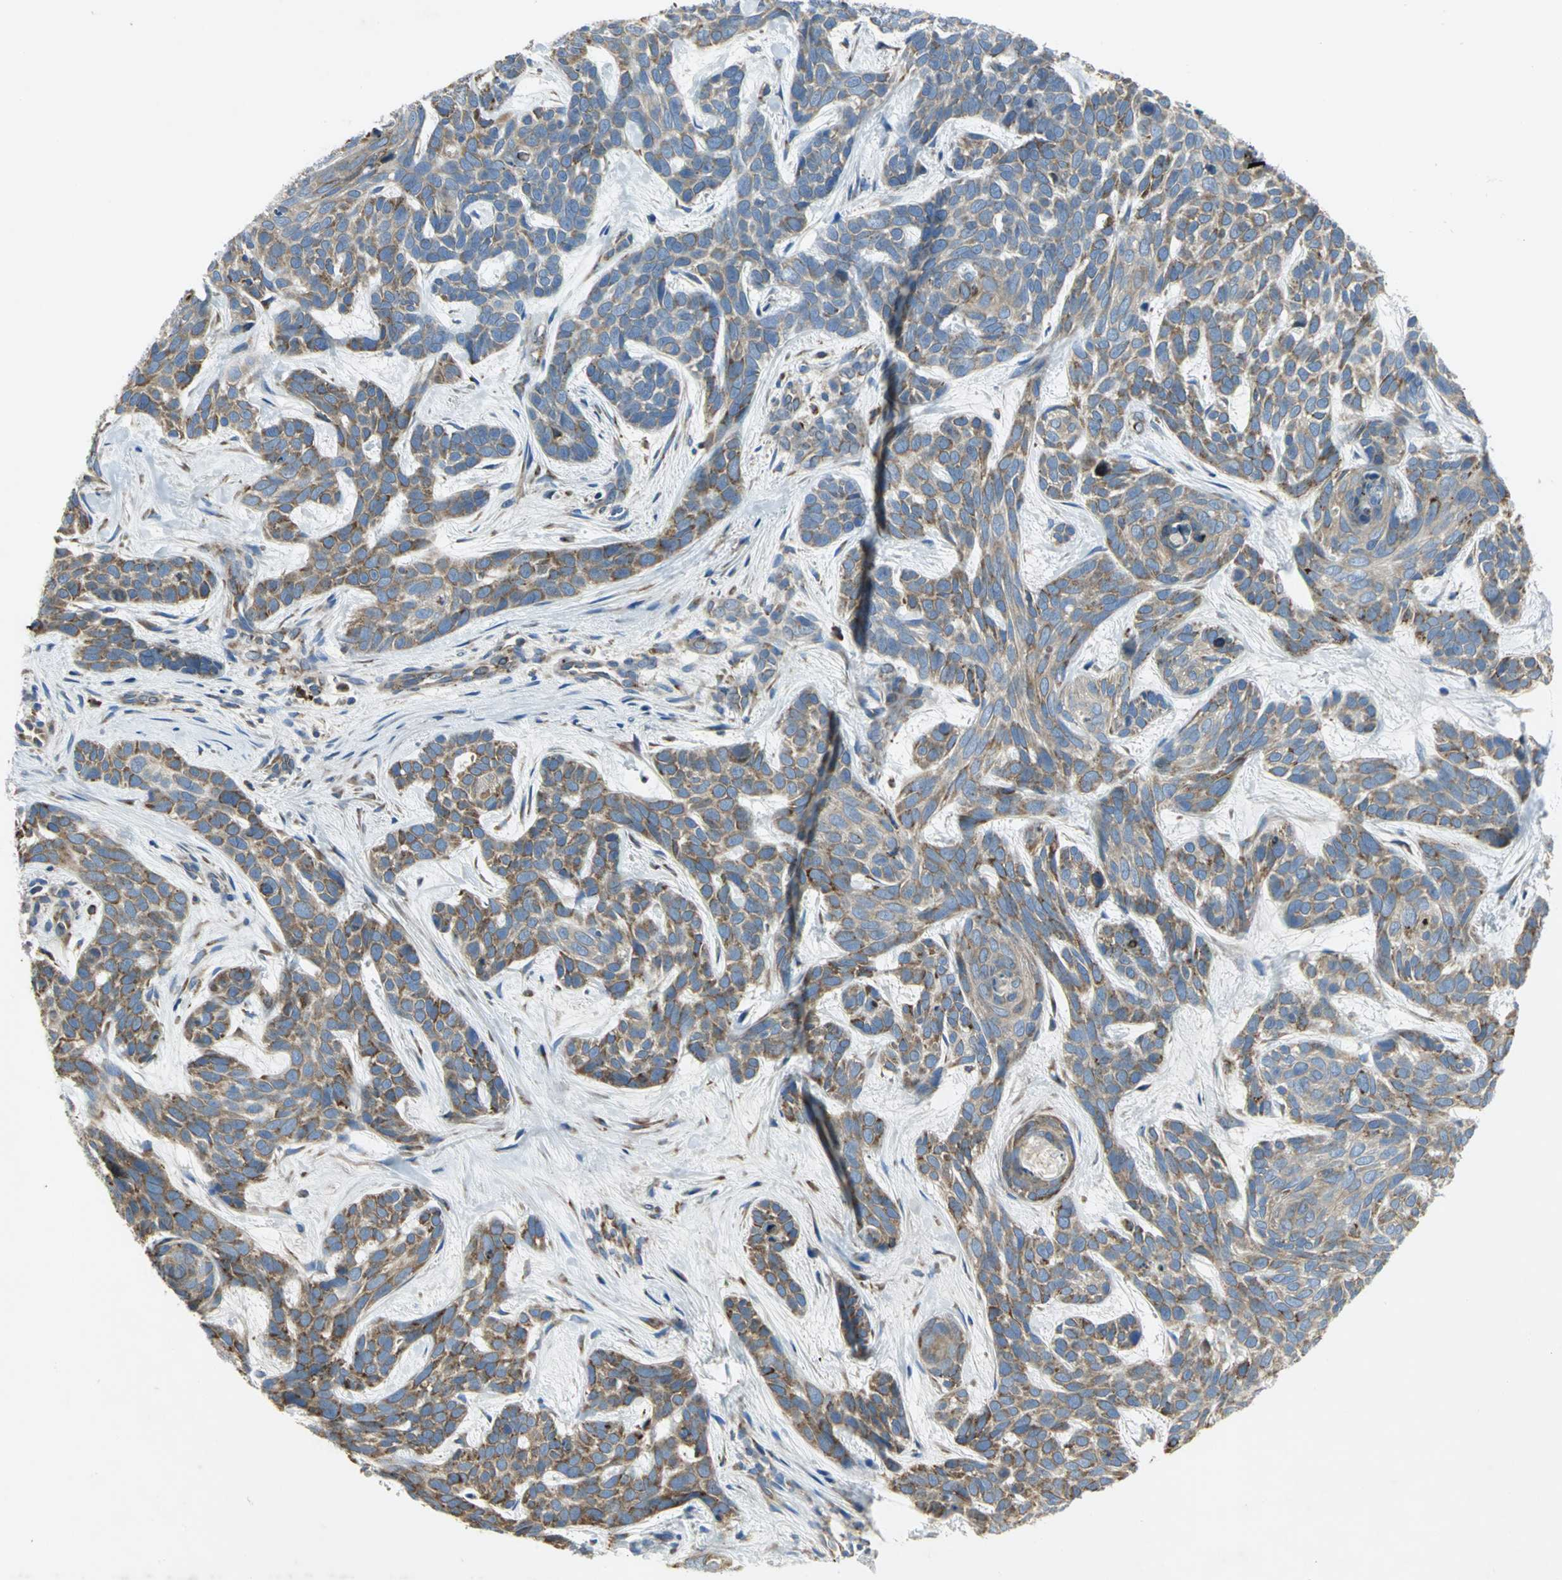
{"staining": {"intensity": "strong", "quantity": ">75%", "location": "cytoplasmic/membranous"}, "tissue": "skin cancer", "cell_type": "Tumor cells", "image_type": "cancer", "snomed": [{"axis": "morphology", "description": "Basal cell carcinoma"}, {"axis": "topography", "description": "Skin"}], "caption": "Tumor cells display strong cytoplasmic/membranous staining in about >75% of cells in skin cancer.", "gene": "TULP4", "patient": {"sex": "male", "age": 87}}